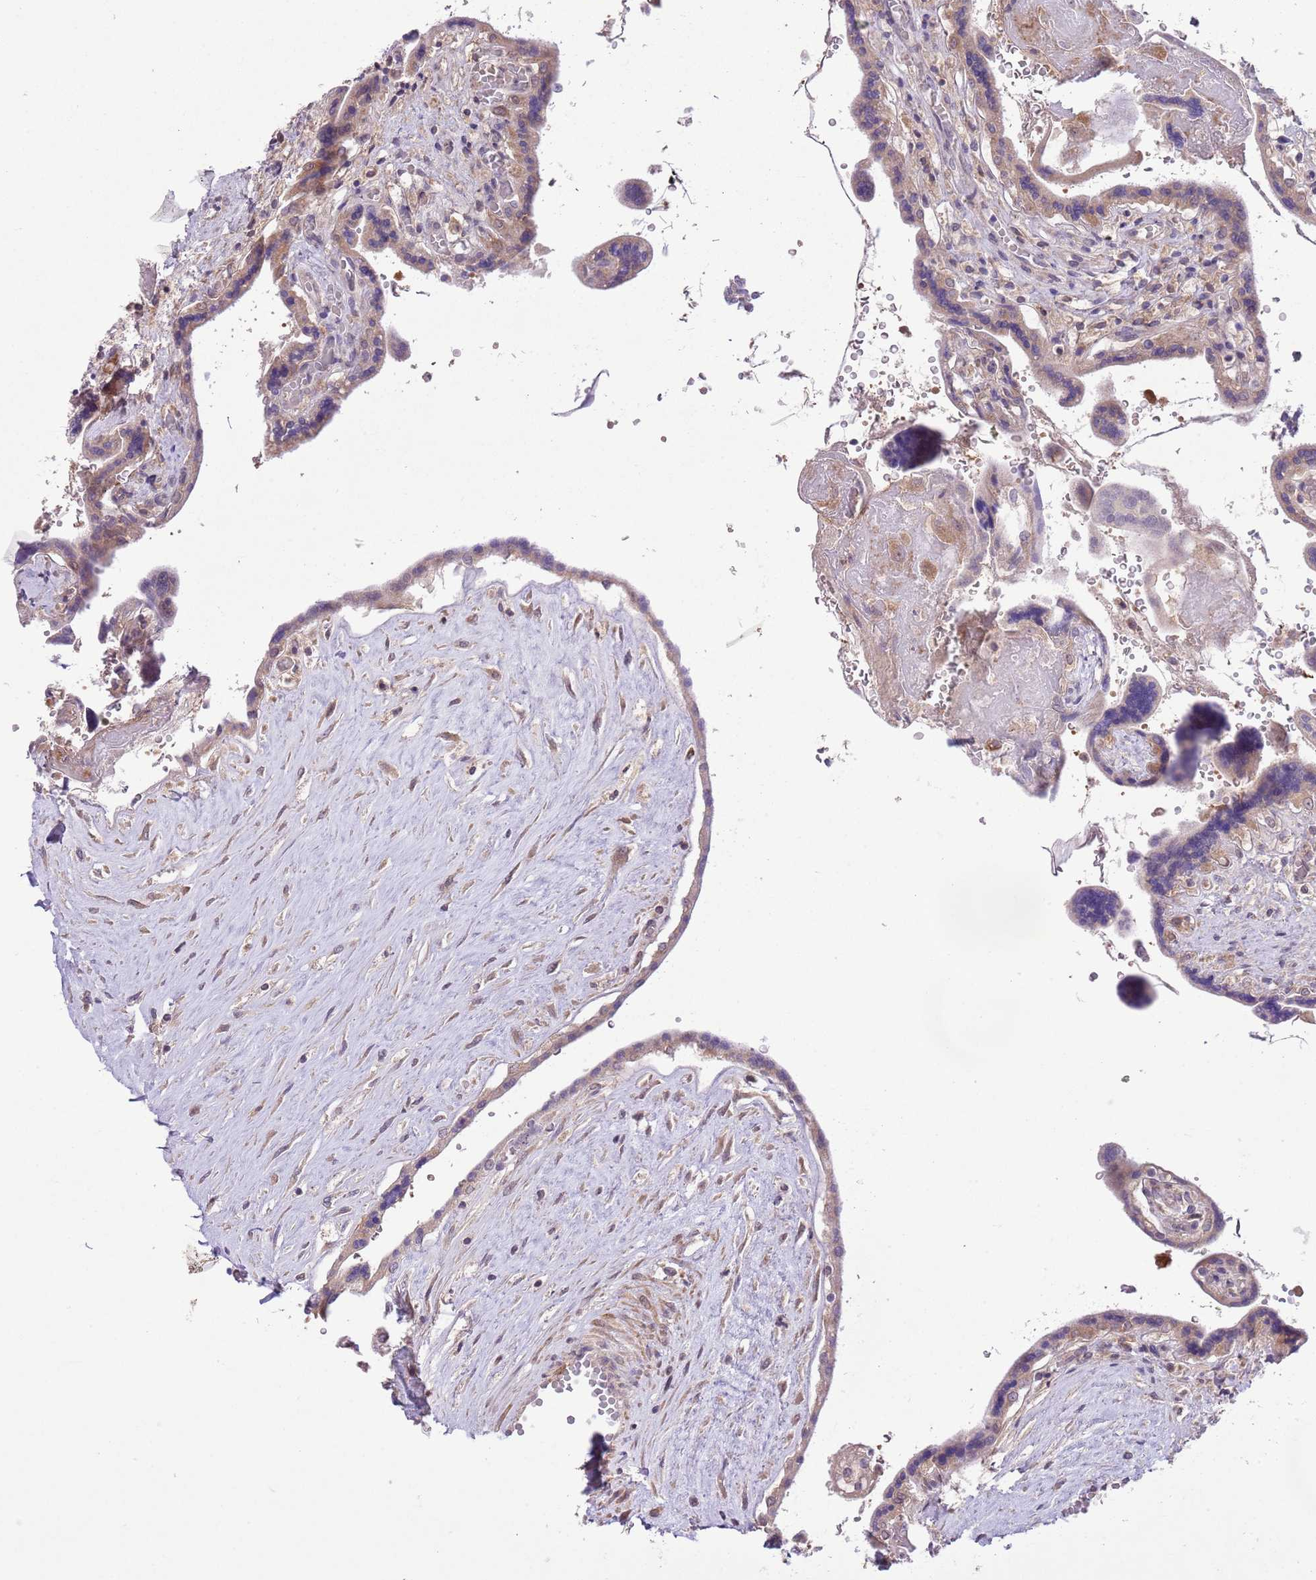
{"staining": {"intensity": "weak", "quantity": "25%-75%", "location": "cytoplasmic/membranous"}, "tissue": "placenta", "cell_type": "Trophoblastic cells", "image_type": "normal", "snomed": [{"axis": "morphology", "description": "Normal tissue, NOS"}, {"axis": "topography", "description": "Placenta"}], "caption": "Protein positivity by immunohistochemistry demonstrates weak cytoplasmic/membranous expression in about 25%-75% of trophoblastic cells in benign placenta.", "gene": "GALK2", "patient": {"sex": "female", "age": 37}}